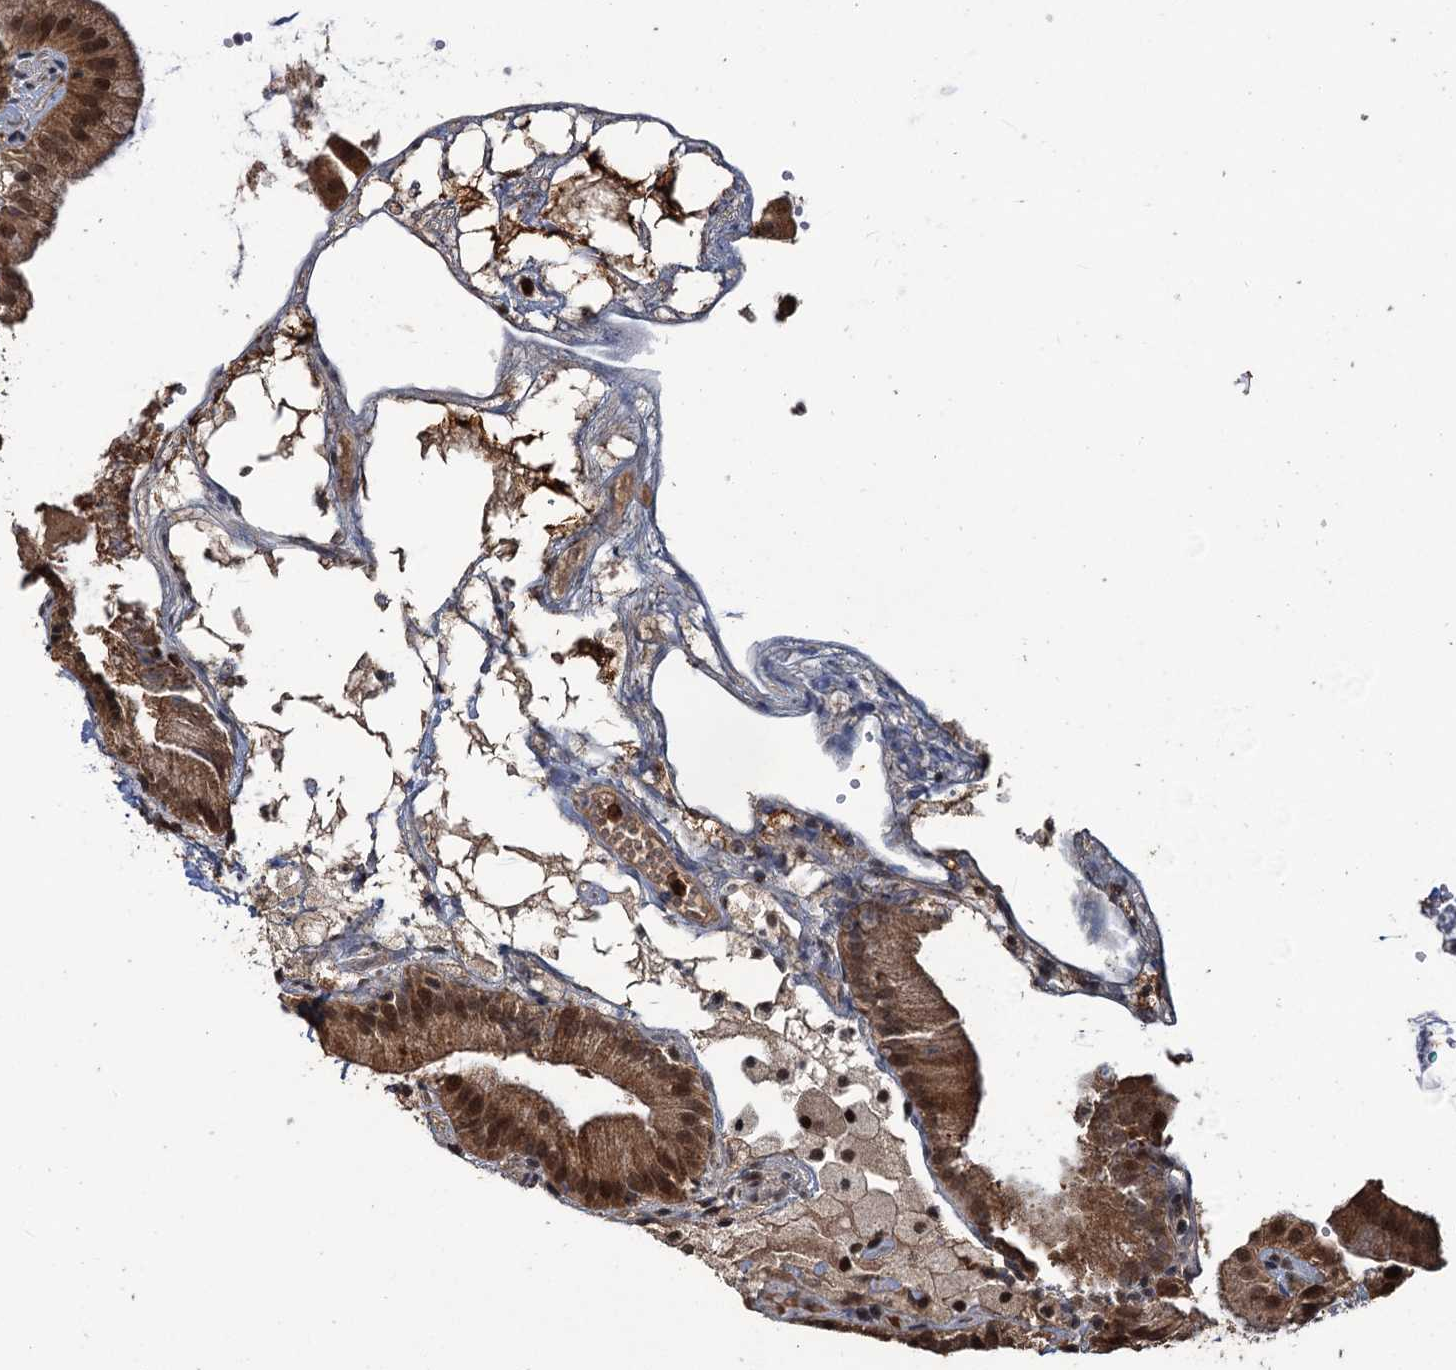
{"staining": {"intensity": "strong", "quantity": ">75%", "location": "cytoplasmic/membranous,nuclear"}, "tissue": "gallbladder", "cell_type": "Glandular cells", "image_type": "normal", "snomed": [{"axis": "morphology", "description": "Normal tissue, NOS"}, {"axis": "topography", "description": "Gallbladder"}], "caption": "A high amount of strong cytoplasmic/membranous,nuclear staining is appreciated in approximately >75% of glandular cells in benign gallbladder. (Brightfield microscopy of DAB IHC at high magnification).", "gene": "KANSL2", "patient": {"sex": "male", "age": 55}}